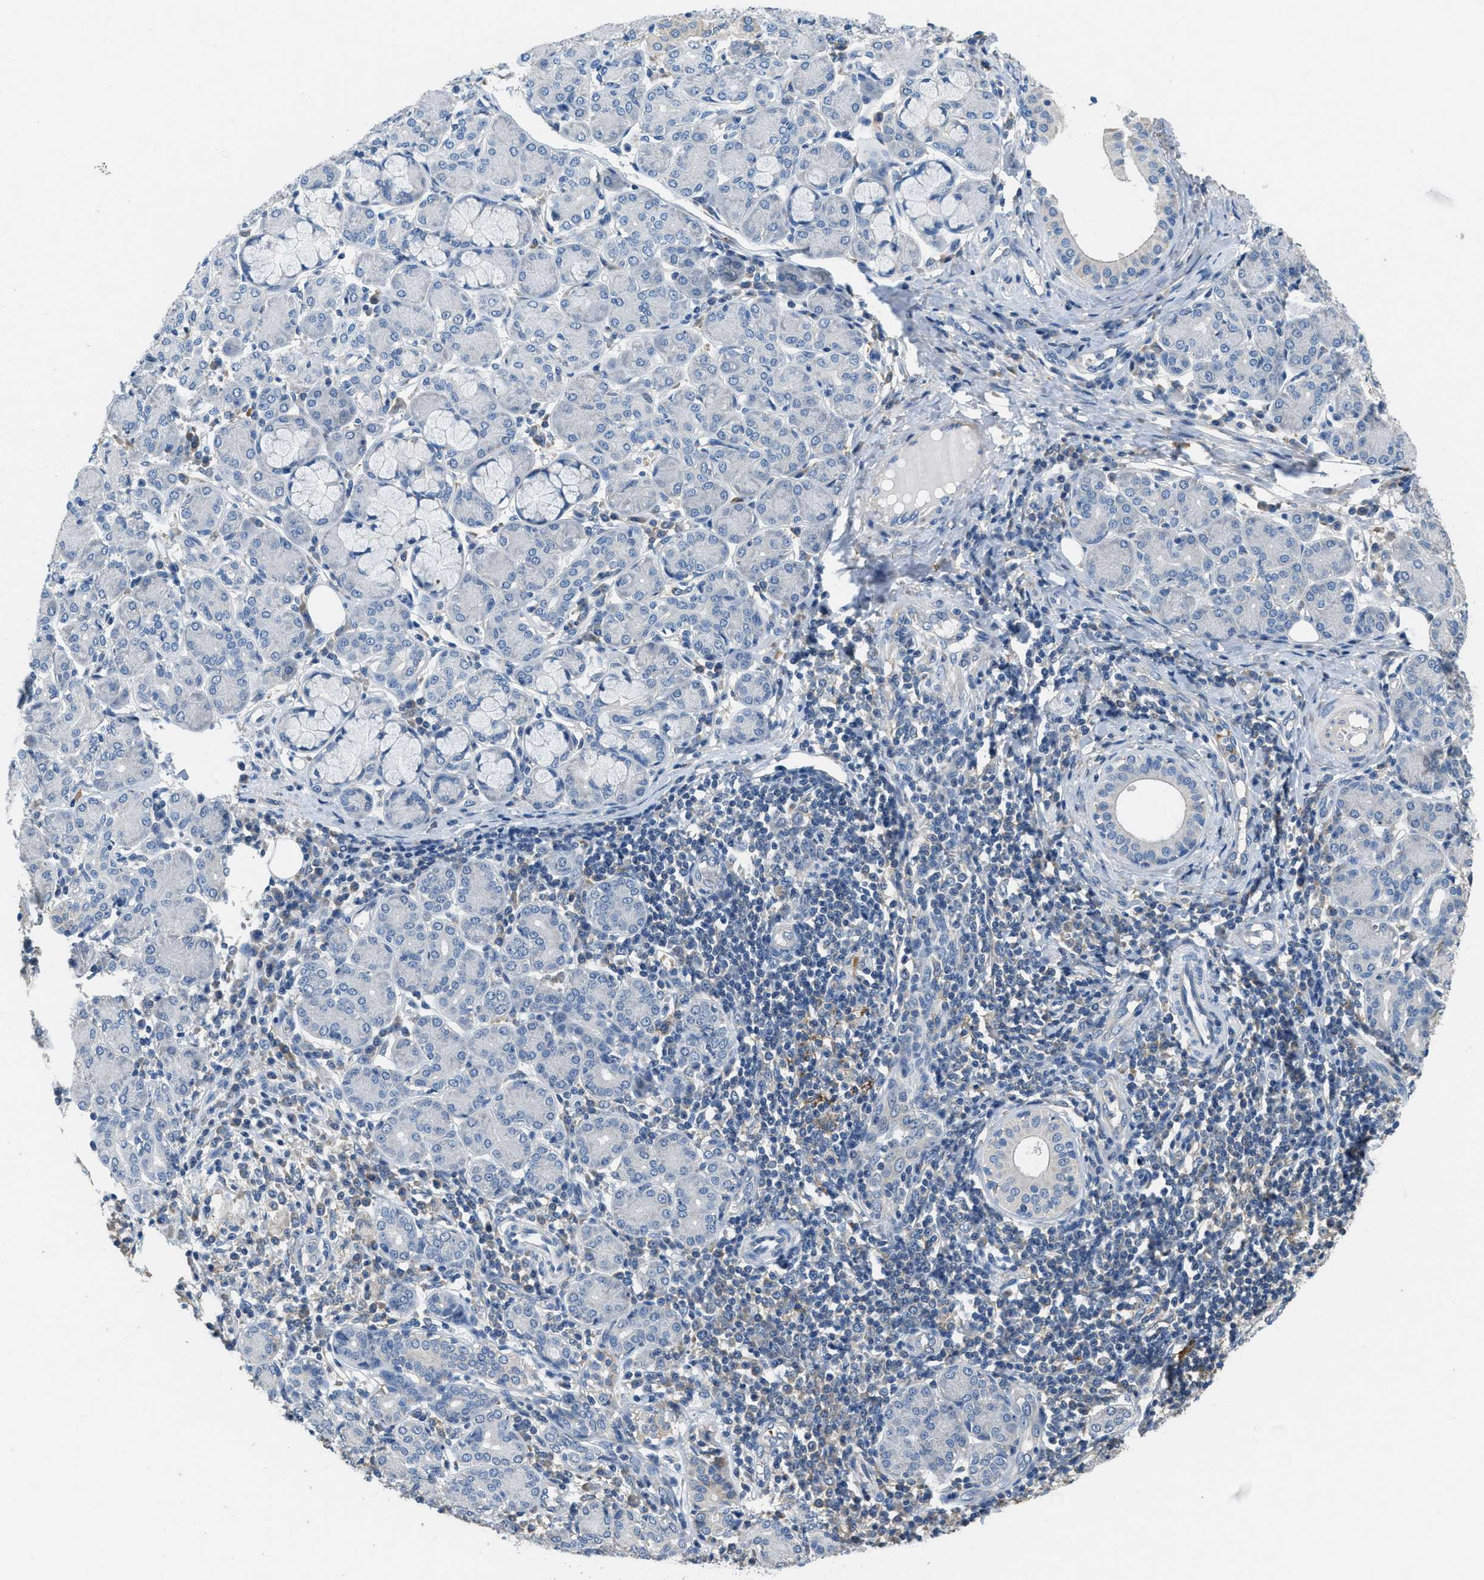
{"staining": {"intensity": "weak", "quantity": "<25%", "location": "cytoplasmic/membranous"}, "tissue": "salivary gland", "cell_type": "Glandular cells", "image_type": "normal", "snomed": [{"axis": "morphology", "description": "Normal tissue, NOS"}, {"axis": "morphology", "description": "Inflammation, NOS"}, {"axis": "topography", "description": "Lymph node"}, {"axis": "topography", "description": "Salivary gland"}], "caption": "Immunohistochemistry (IHC) image of benign salivary gland: salivary gland stained with DAB (3,3'-diaminobenzidine) demonstrates no significant protein staining in glandular cells. The staining was performed using DAB to visualize the protein expression in brown, while the nuclei were stained in blue with hematoxylin (Magnification: 20x).", "gene": "DGKE", "patient": {"sex": "male", "age": 3}}